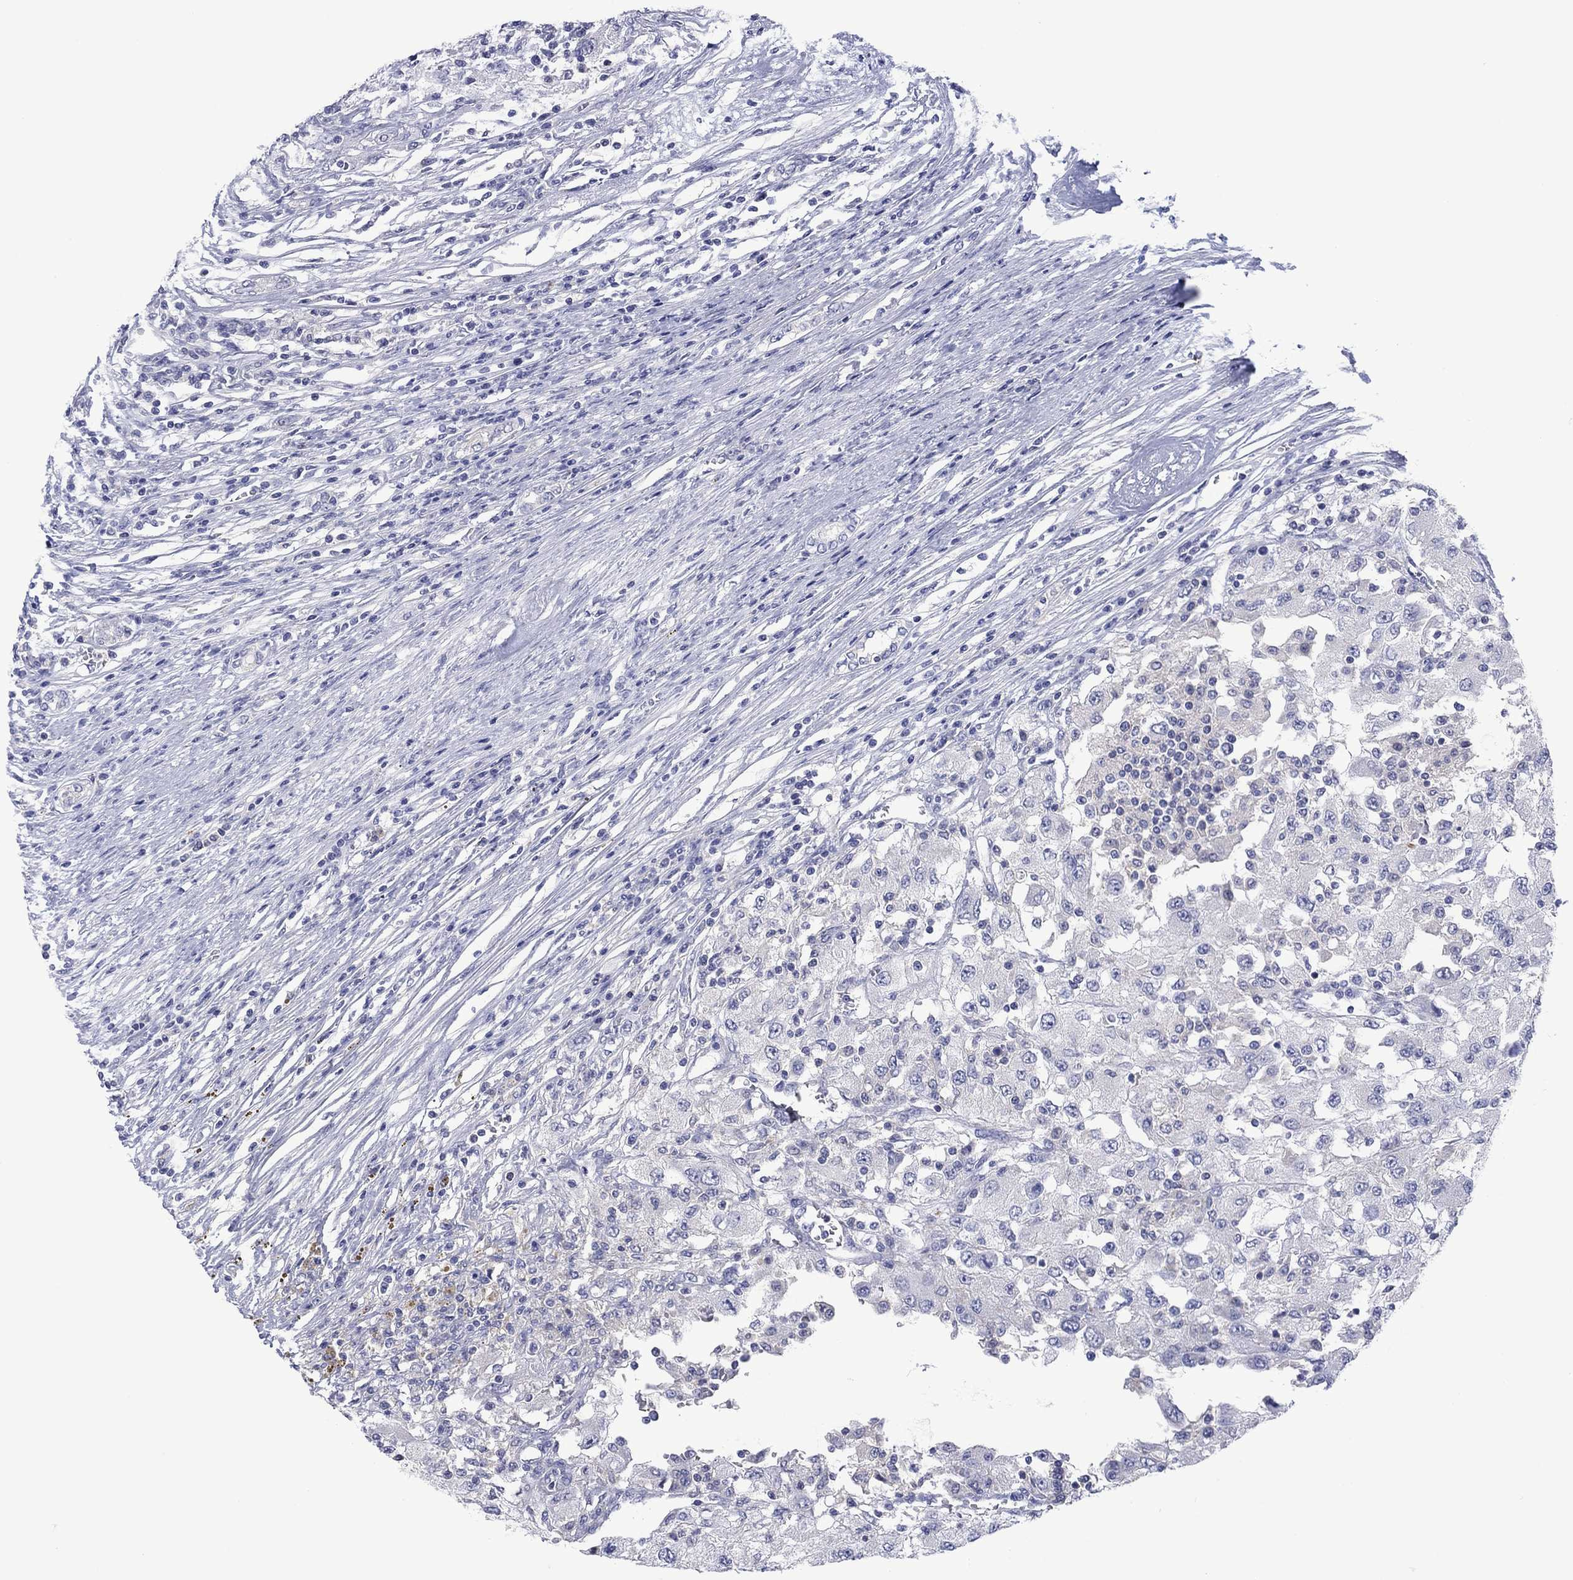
{"staining": {"intensity": "negative", "quantity": "none", "location": "none"}, "tissue": "renal cancer", "cell_type": "Tumor cells", "image_type": "cancer", "snomed": [{"axis": "morphology", "description": "Adenocarcinoma, NOS"}, {"axis": "topography", "description": "Kidney"}], "caption": "The photomicrograph displays no significant expression in tumor cells of renal cancer. The staining was performed using DAB (3,3'-diaminobenzidine) to visualize the protein expression in brown, while the nuclei were stained in blue with hematoxylin (Magnification: 20x).", "gene": "FER1L6", "patient": {"sex": "female", "age": 67}}